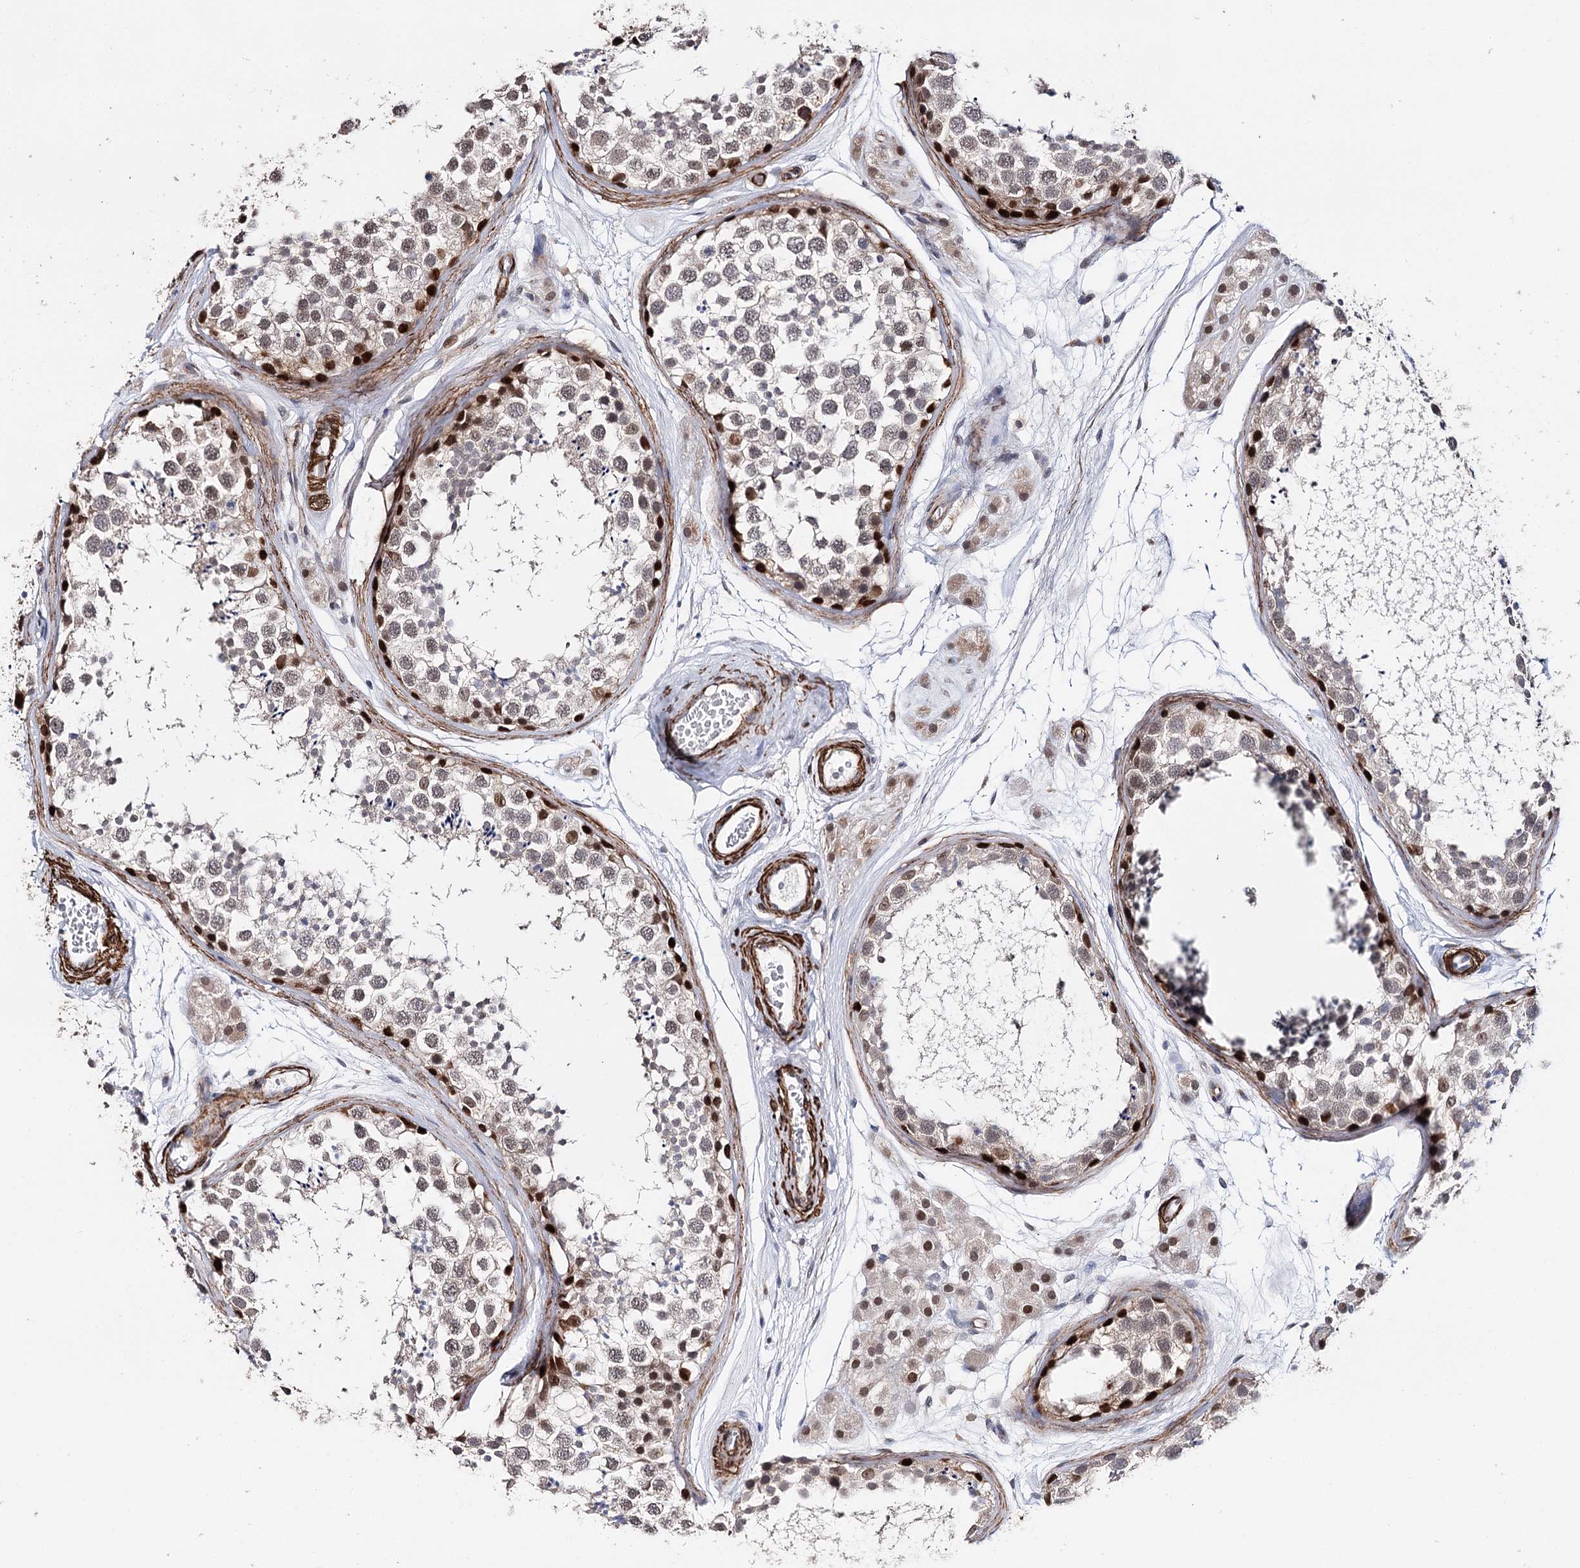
{"staining": {"intensity": "strong", "quantity": "<25%", "location": "nuclear"}, "tissue": "testis", "cell_type": "Cells in seminiferous ducts", "image_type": "normal", "snomed": [{"axis": "morphology", "description": "Normal tissue, NOS"}, {"axis": "topography", "description": "Testis"}], "caption": "Immunohistochemistry (IHC) staining of benign testis, which reveals medium levels of strong nuclear positivity in about <25% of cells in seminiferous ducts indicating strong nuclear protein positivity. The staining was performed using DAB (3,3'-diaminobenzidine) (brown) for protein detection and nuclei were counterstained in hematoxylin (blue).", "gene": "CFAP46", "patient": {"sex": "male", "age": 56}}